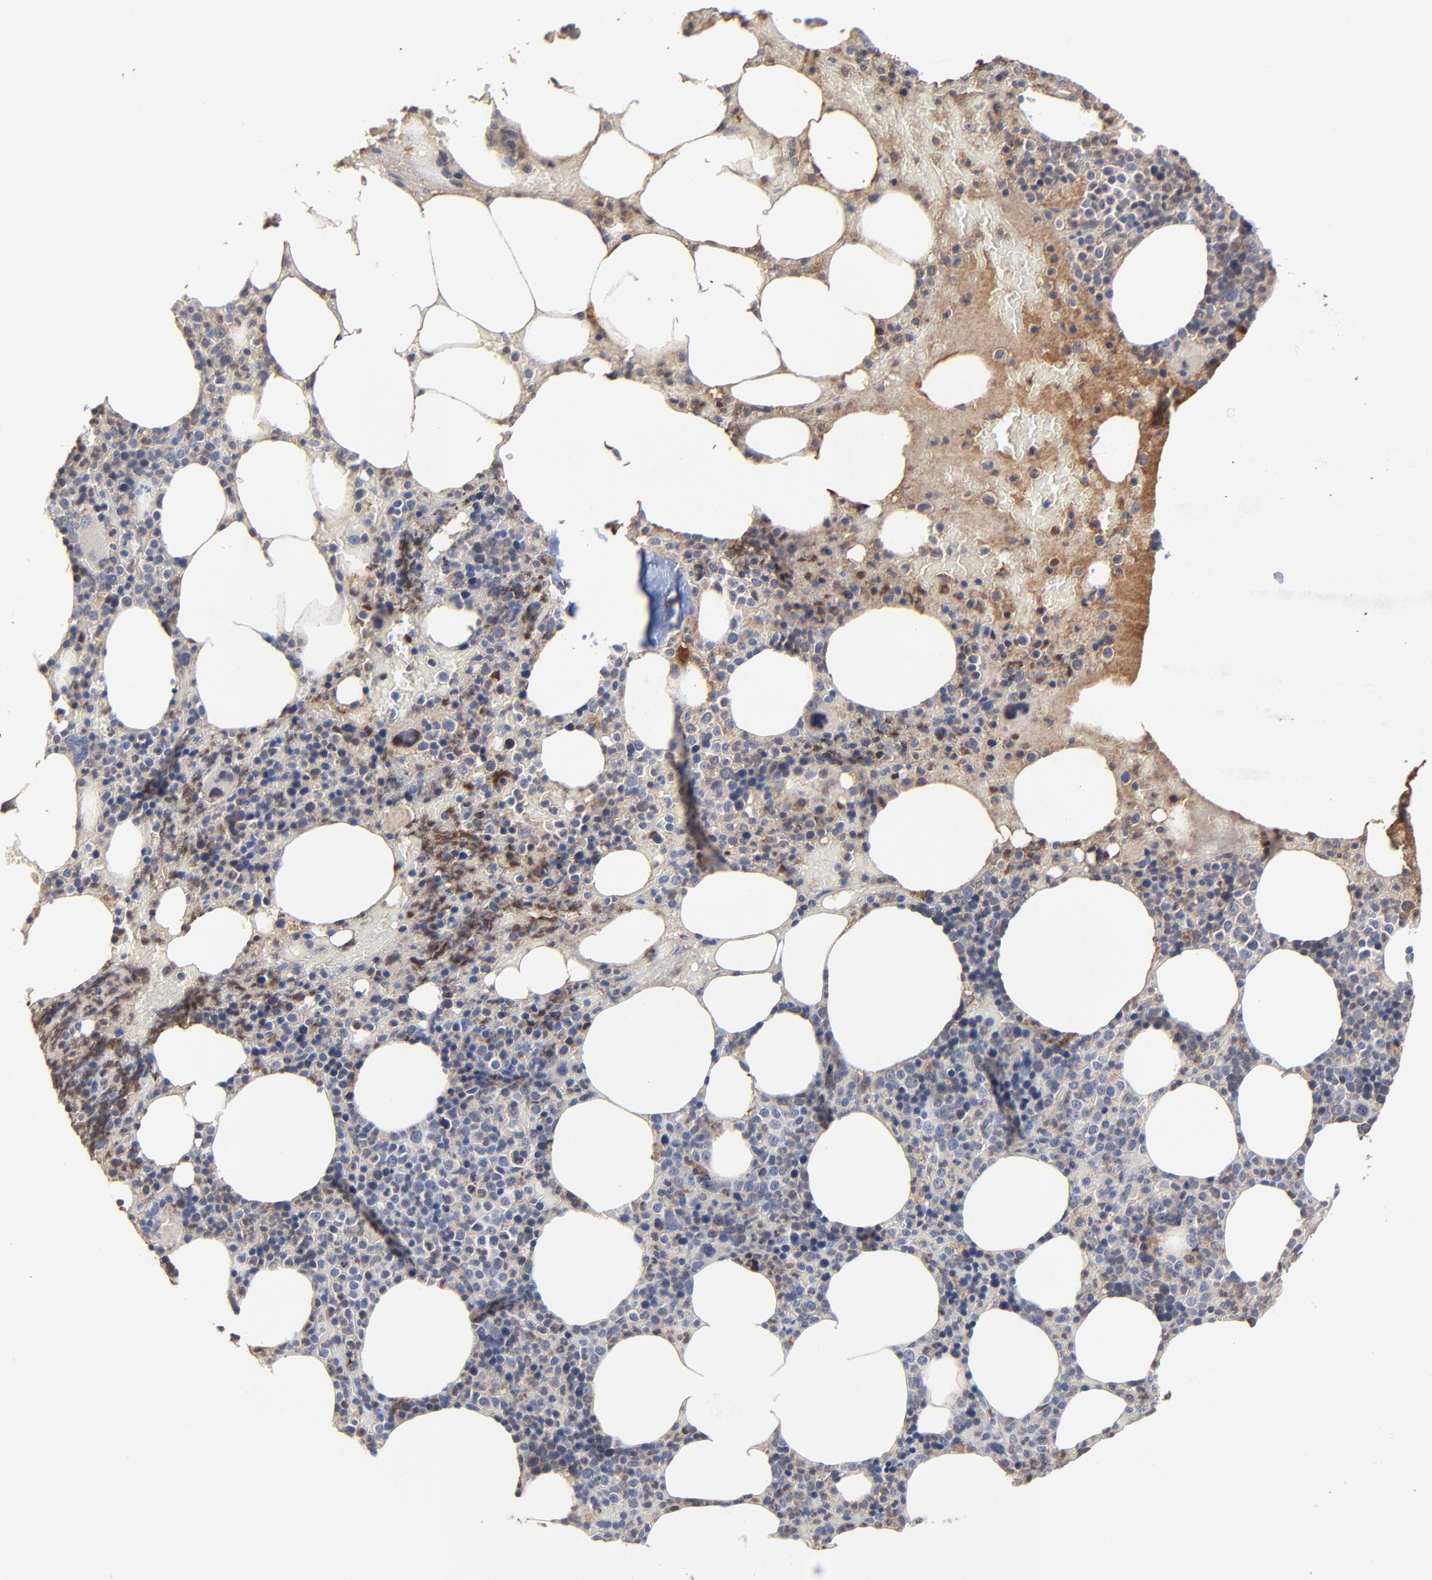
{"staining": {"intensity": "moderate", "quantity": "<25%", "location": "cytoplasmic/membranous,nuclear"}, "tissue": "bone marrow", "cell_type": "Hematopoietic cells", "image_type": "normal", "snomed": [{"axis": "morphology", "description": "Normal tissue, NOS"}, {"axis": "topography", "description": "Bone marrow"}], "caption": "A photomicrograph showing moderate cytoplasmic/membranous,nuclear positivity in about <25% of hematopoietic cells in benign bone marrow, as visualized by brown immunohistochemical staining.", "gene": "LGALS3", "patient": {"sex": "female", "age": 66}}